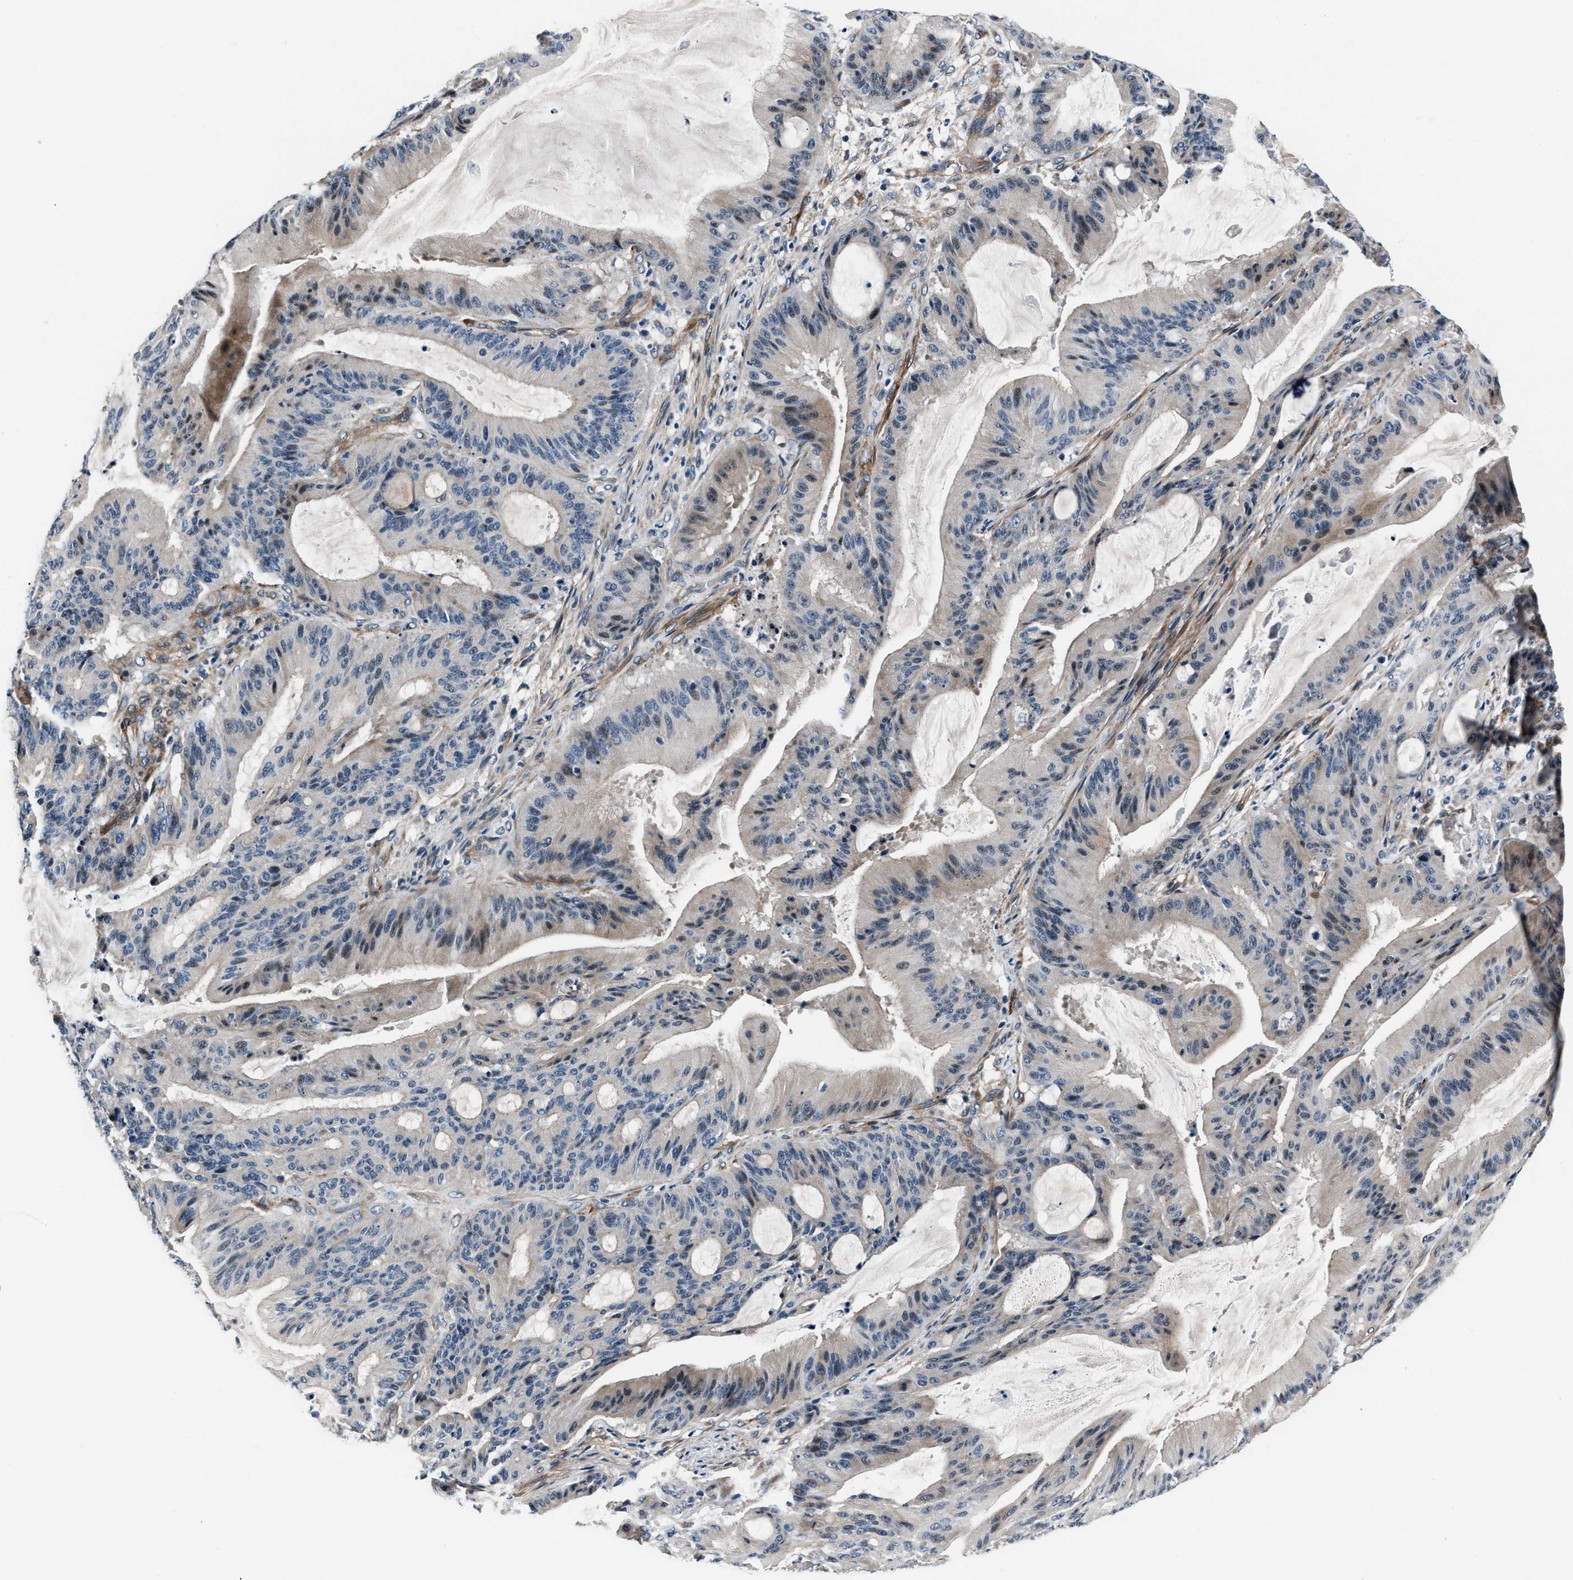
{"staining": {"intensity": "weak", "quantity": "<25%", "location": "cytoplasmic/membranous"}, "tissue": "liver cancer", "cell_type": "Tumor cells", "image_type": "cancer", "snomed": [{"axis": "morphology", "description": "Normal tissue, NOS"}, {"axis": "morphology", "description": "Cholangiocarcinoma"}, {"axis": "topography", "description": "Liver"}, {"axis": "topography", "description": "Peripheral nerve tissue"}], "caption": "Immunohistochemistry (IHC) of human cholangiocarcinoma (liver) displays no positivity in tumor cells.", "gene": "MPDZ", "patient": {"sex": "female", "age": 73}}